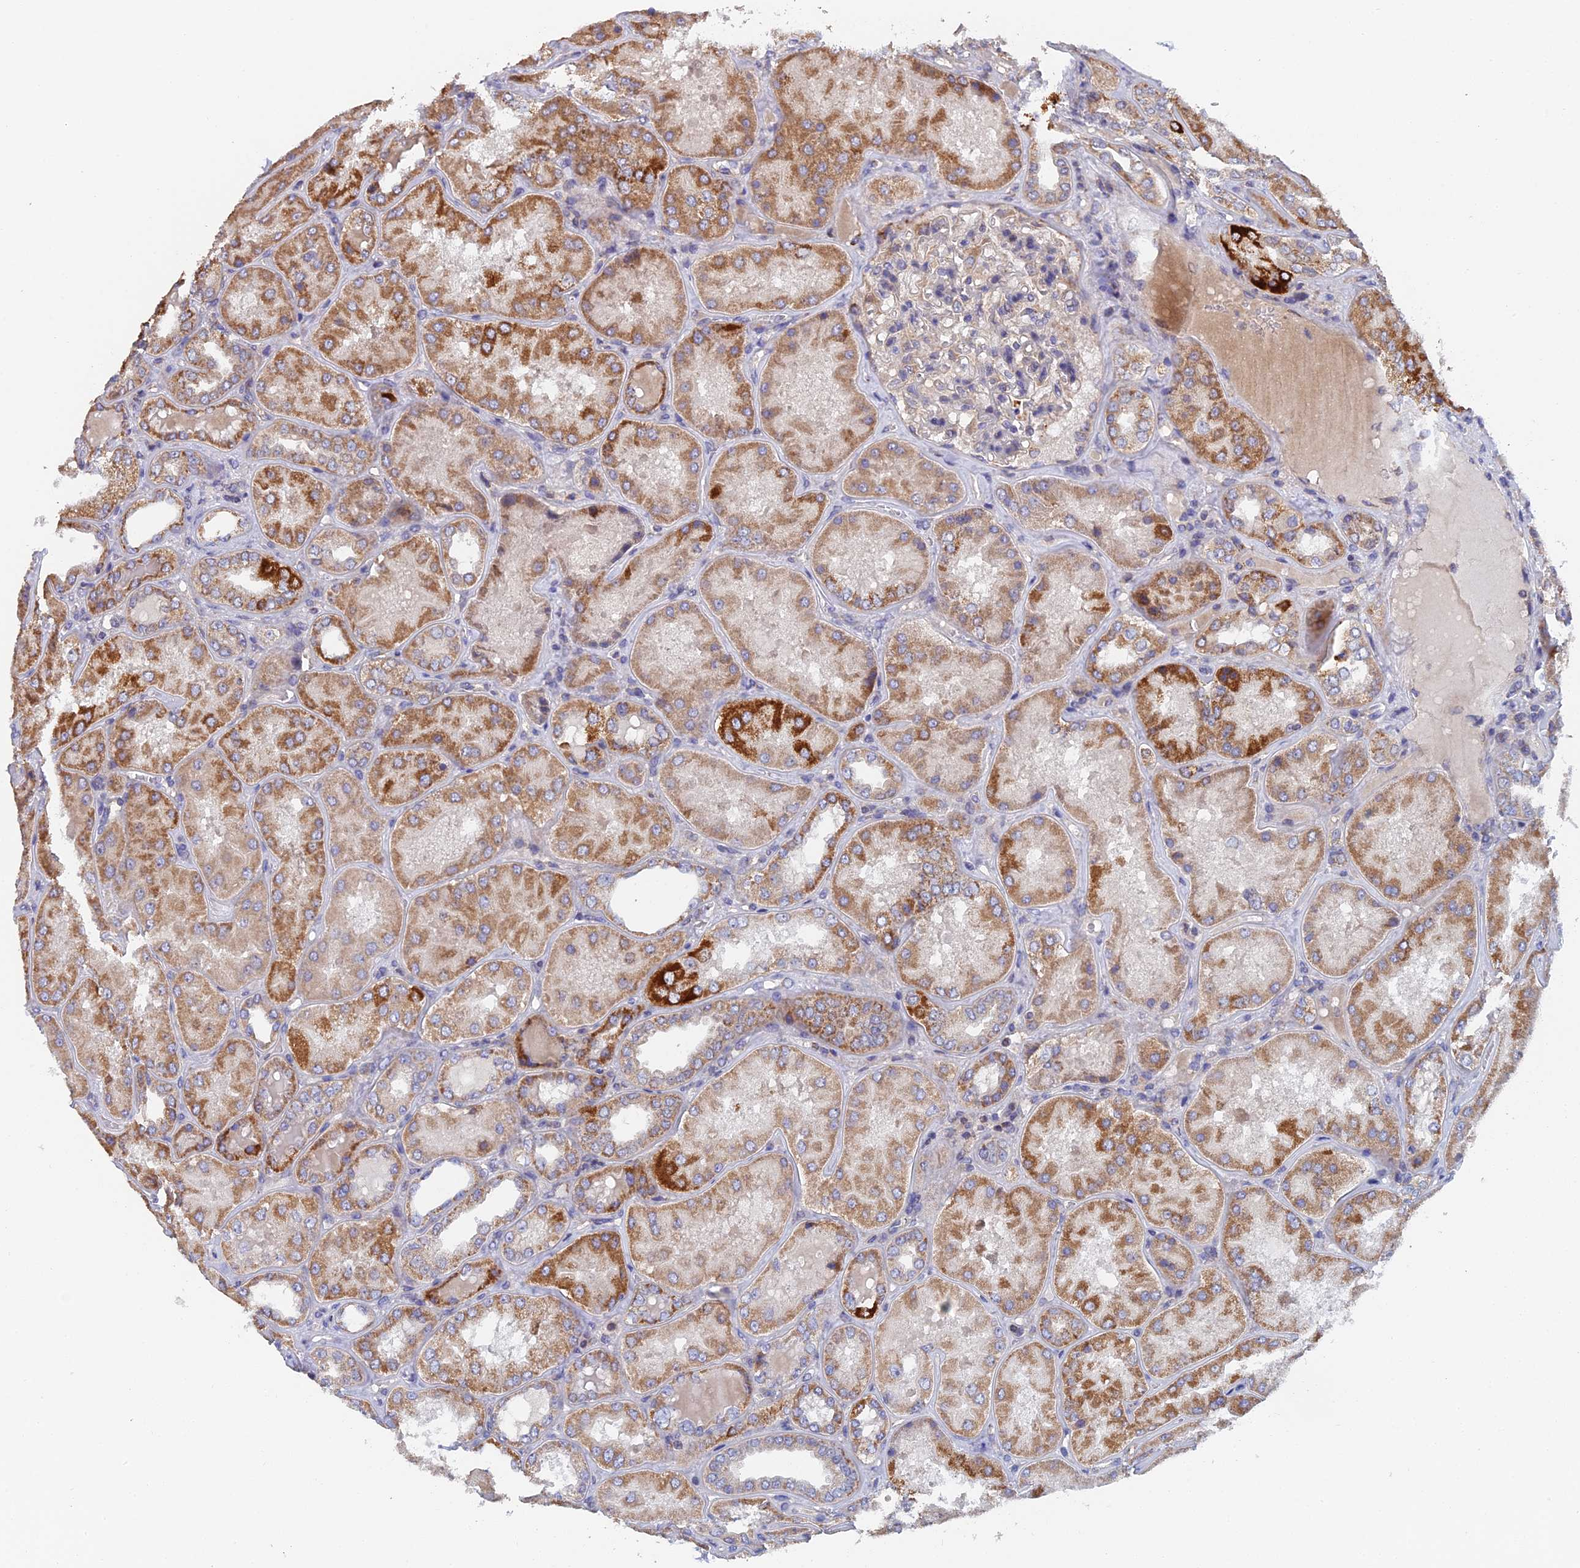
{"staining": {"intensity": "weak", "quantity": "<25%", "location": "cytoplasmic/membranous"}, "tissue": "kidney", "cell_type": "Cells in glomeruli", "image_type": "normal", "snomed": [{"axis": "morphology", "description": "Normal tissue, NOS"}, {"axis": "topography", "description": "Kidney"}], "caption": "IHC of normal kidney displays no expression in cells in glomeruli.", "gene": "ECSIT", "patient": {"sex": "female", "age": 56}}